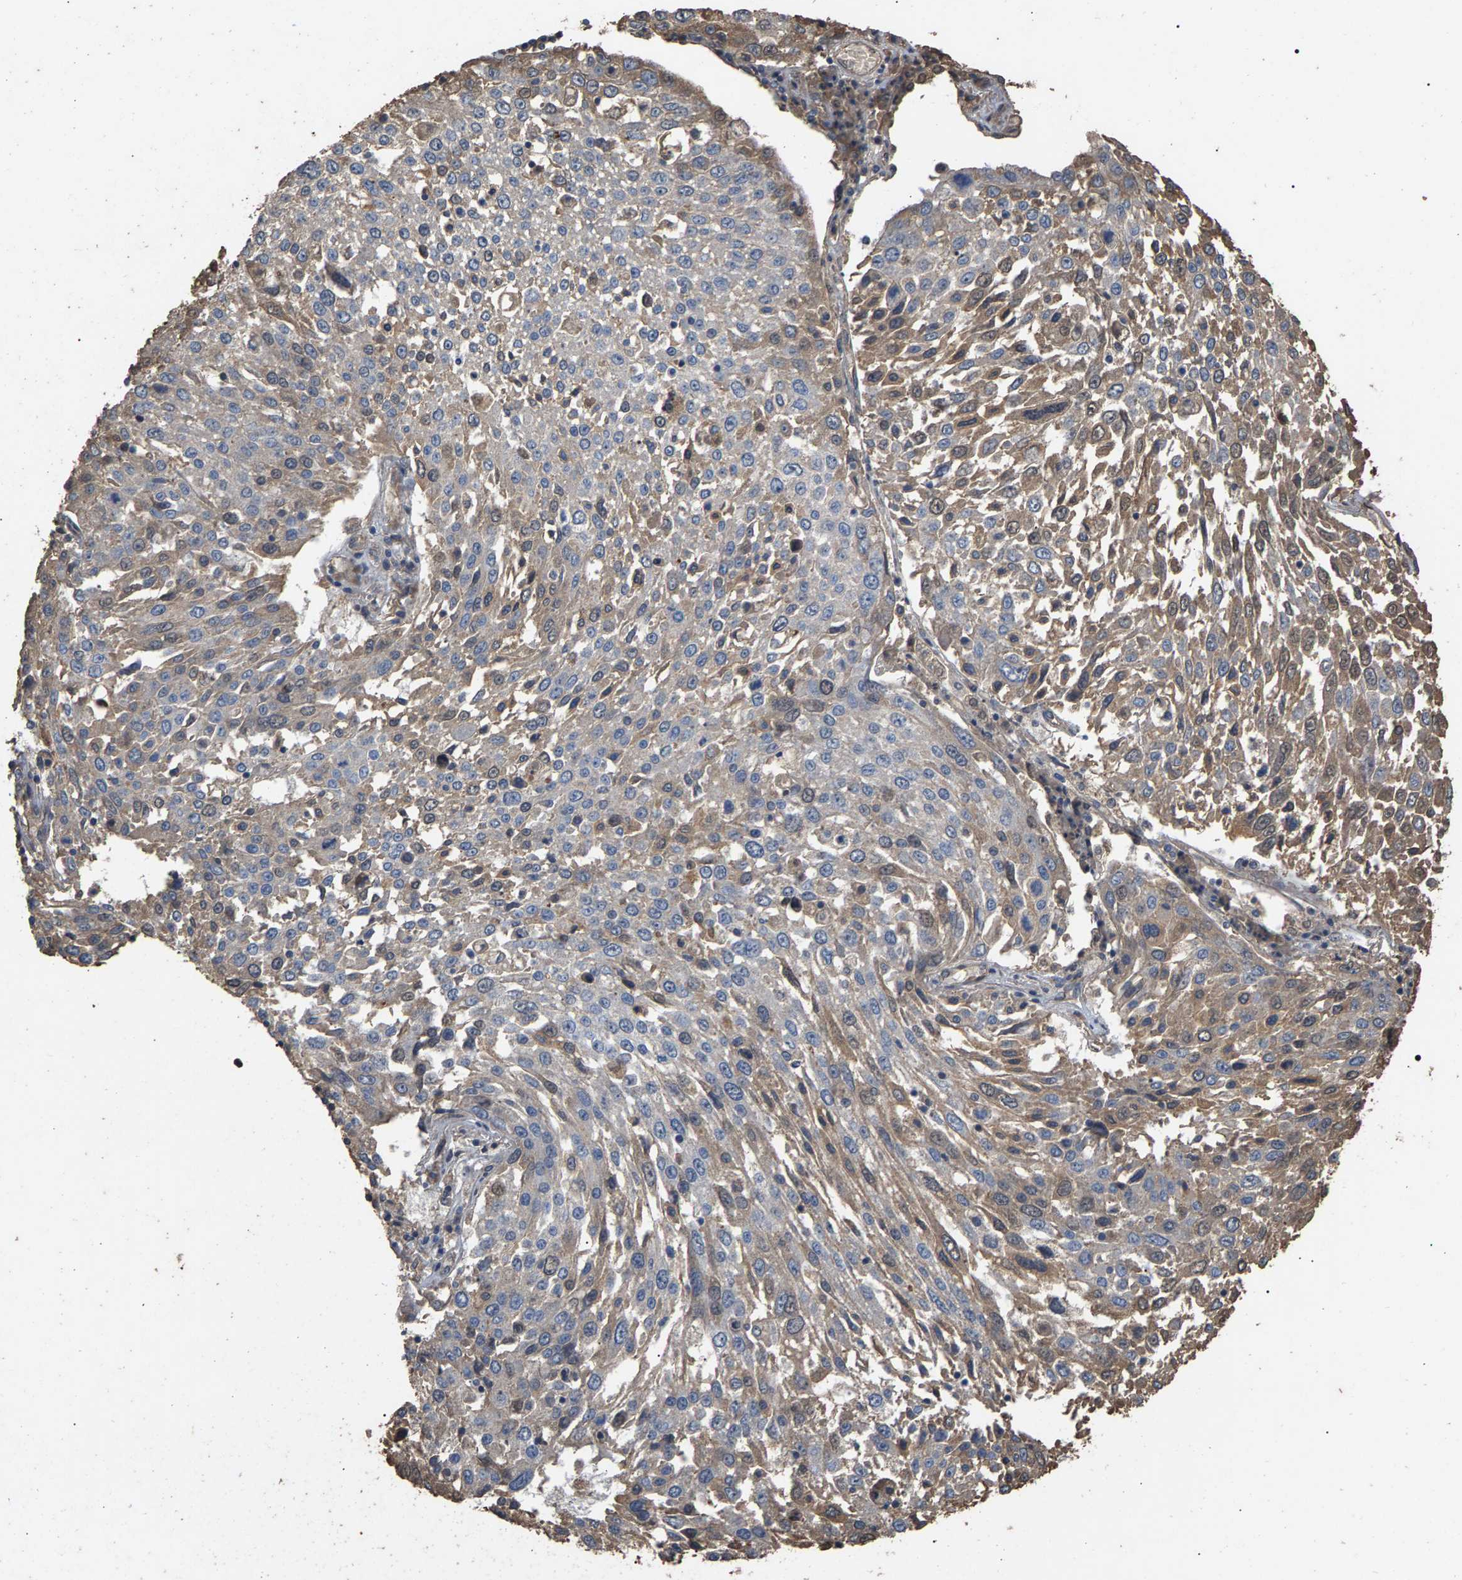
{"staining": {"intensity": "moderate", "quantity": "<25%", "location": "cytoplasmic/membranous"}, "tissue": "lung cancer", "cell_type": "Tumor cells", "image_type": "cancer", "snomed": [{"axis": "morphology", "description": "Squamous cell carcinoma, NOS"}, {"axis": "topography", "description": "Lung"}], "caption": "Immunohistochemistry (IHC) image of lung cancer stained for a protein (brown), which reveals low levels of moderate cytoplasmic/membranous expression in about <25% of tumor cells.", "gene": "HTRA3", "patient": {"sex": "male", "age": 65}}